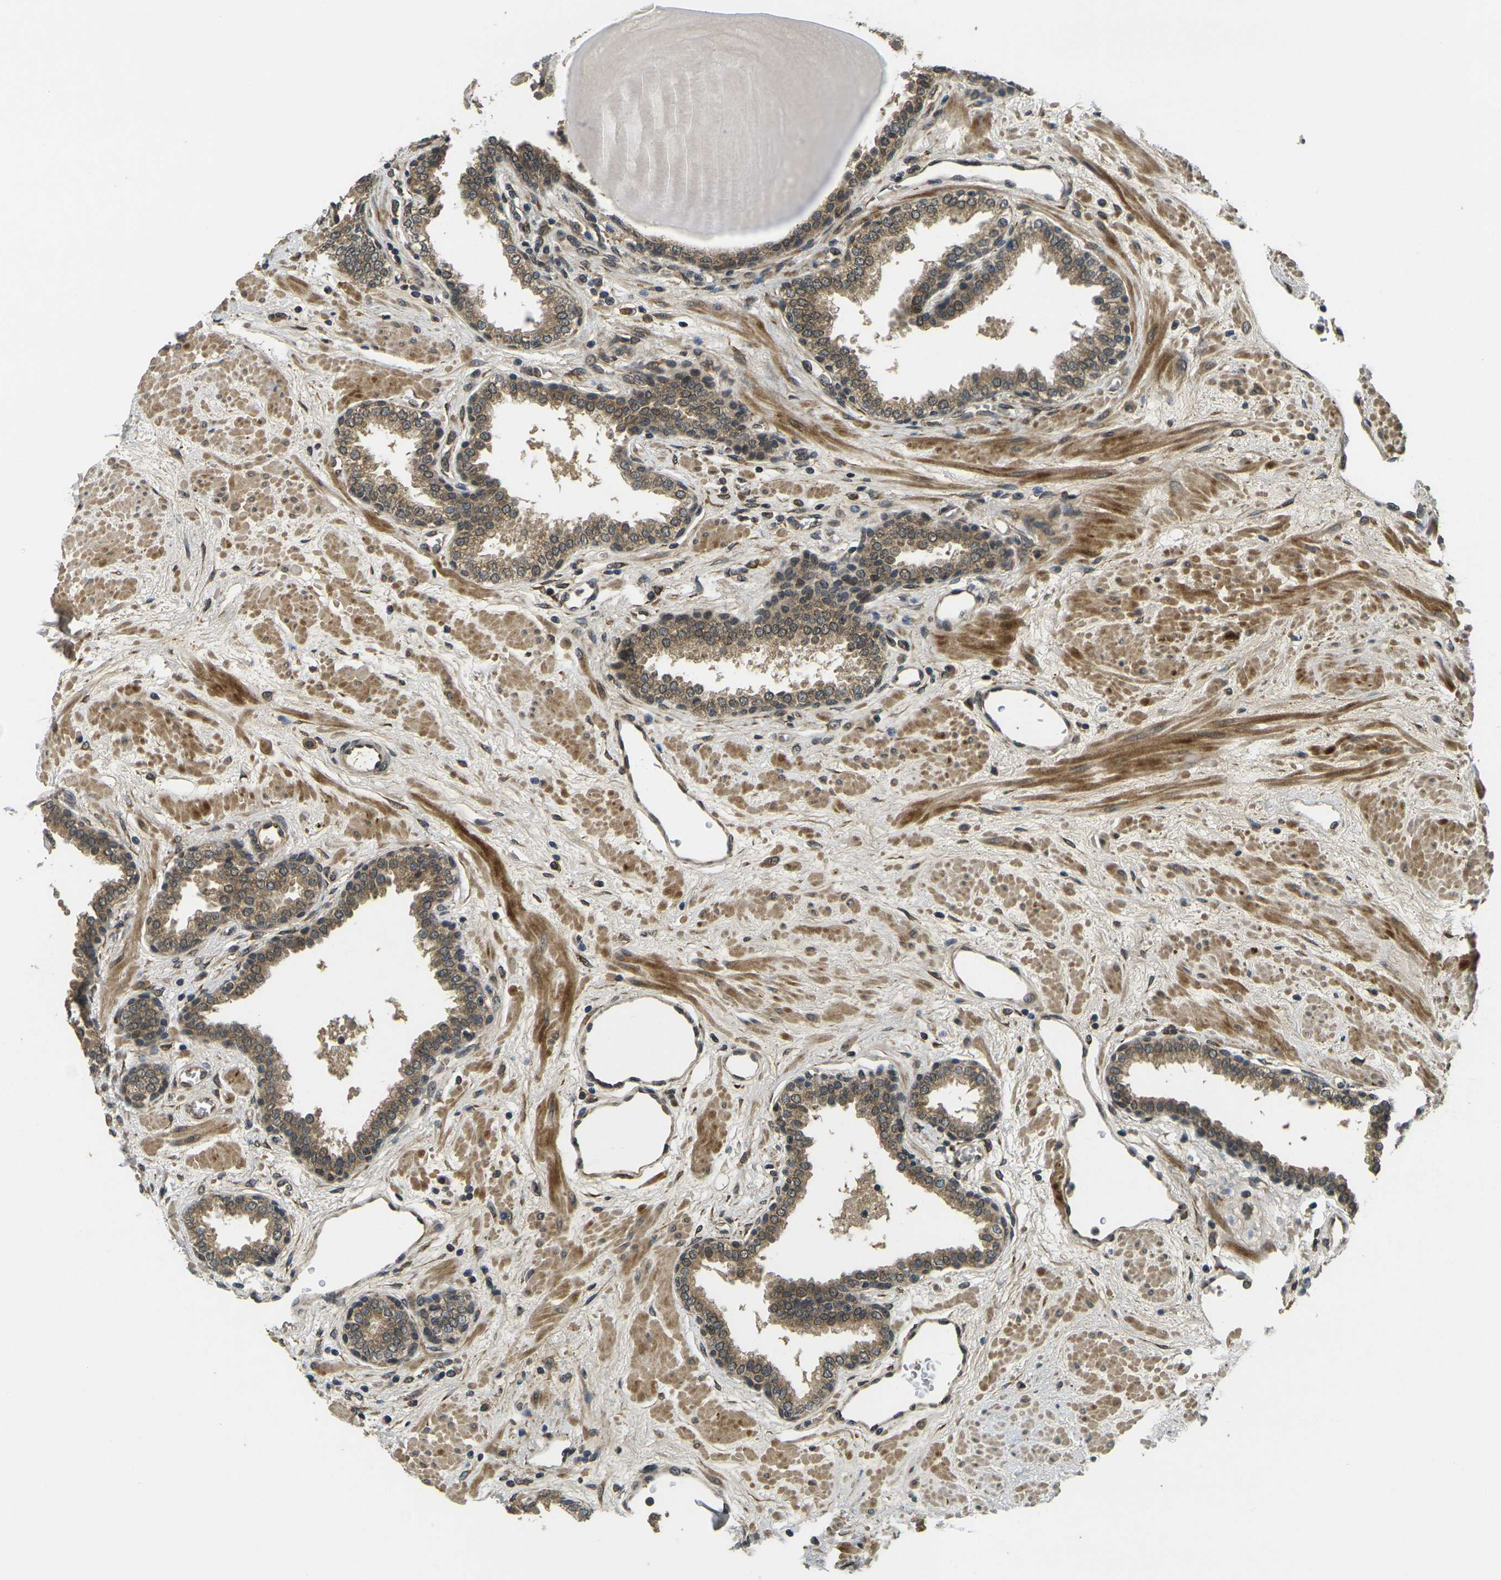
{"staining": {"intensity": "weak", "quantity": ">75%", "location": "cytoplasmic/membranous"}, "tissue": "prostate", "cell_type": "Glandular cells", "image_type": "normal", "snomed": [{"axis": "morphology", "description": "Normal tissue, NOS"}, {"axis": "topography", "description": "Prostate"}], "caption": "High-magnification brightfield microscopy of benign prostate stained with DAB (3,3'-diaminobenzidine) (brown) and counterstained with hematoxylin (blue). glandular cells exhibit weak cytoplasmic/membranous staining is present in approximately>75% of cells. (DAB IHC with brightfield microscopy, high magnification).", "gene": "FUT11", "patient": {"sex": "male", "age": 51}}